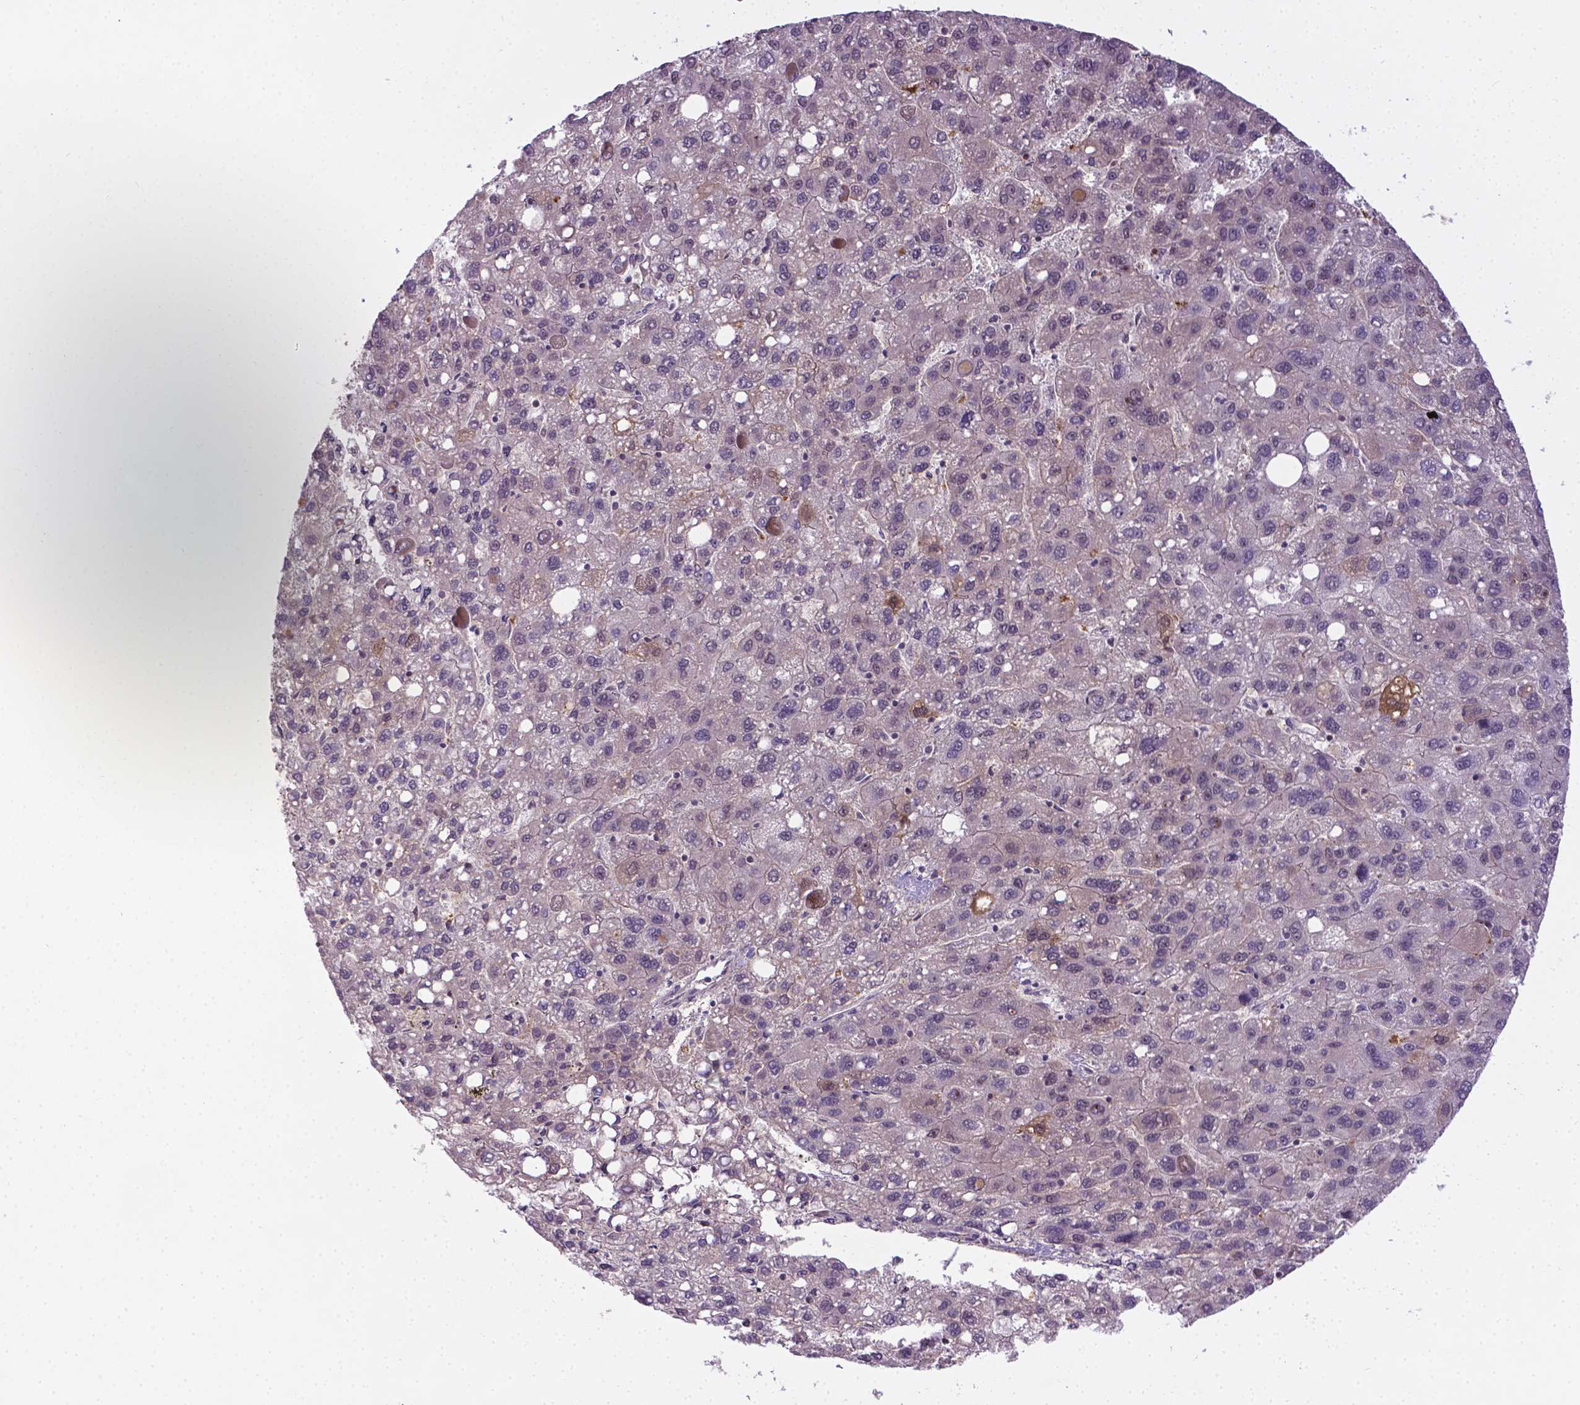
{"staining": {"intensity": "negative", "quantity": "none", "location": "none"}, "tissue": "liver cancer", "cell_type": "Tumor cells", "image_type": "cancer", "snomed": [{"axis": "morphology", "description": "Carcinoma, Hepatocellular, NOS"}, {"axis": "topography", "description": "Liver"}], "caption": "Tumor cells are negative for brown protein staining in hepatocellular carcinoma (liver).", "gene": "ANKRD54", "patient": {"sex": "female", "age": 82}}